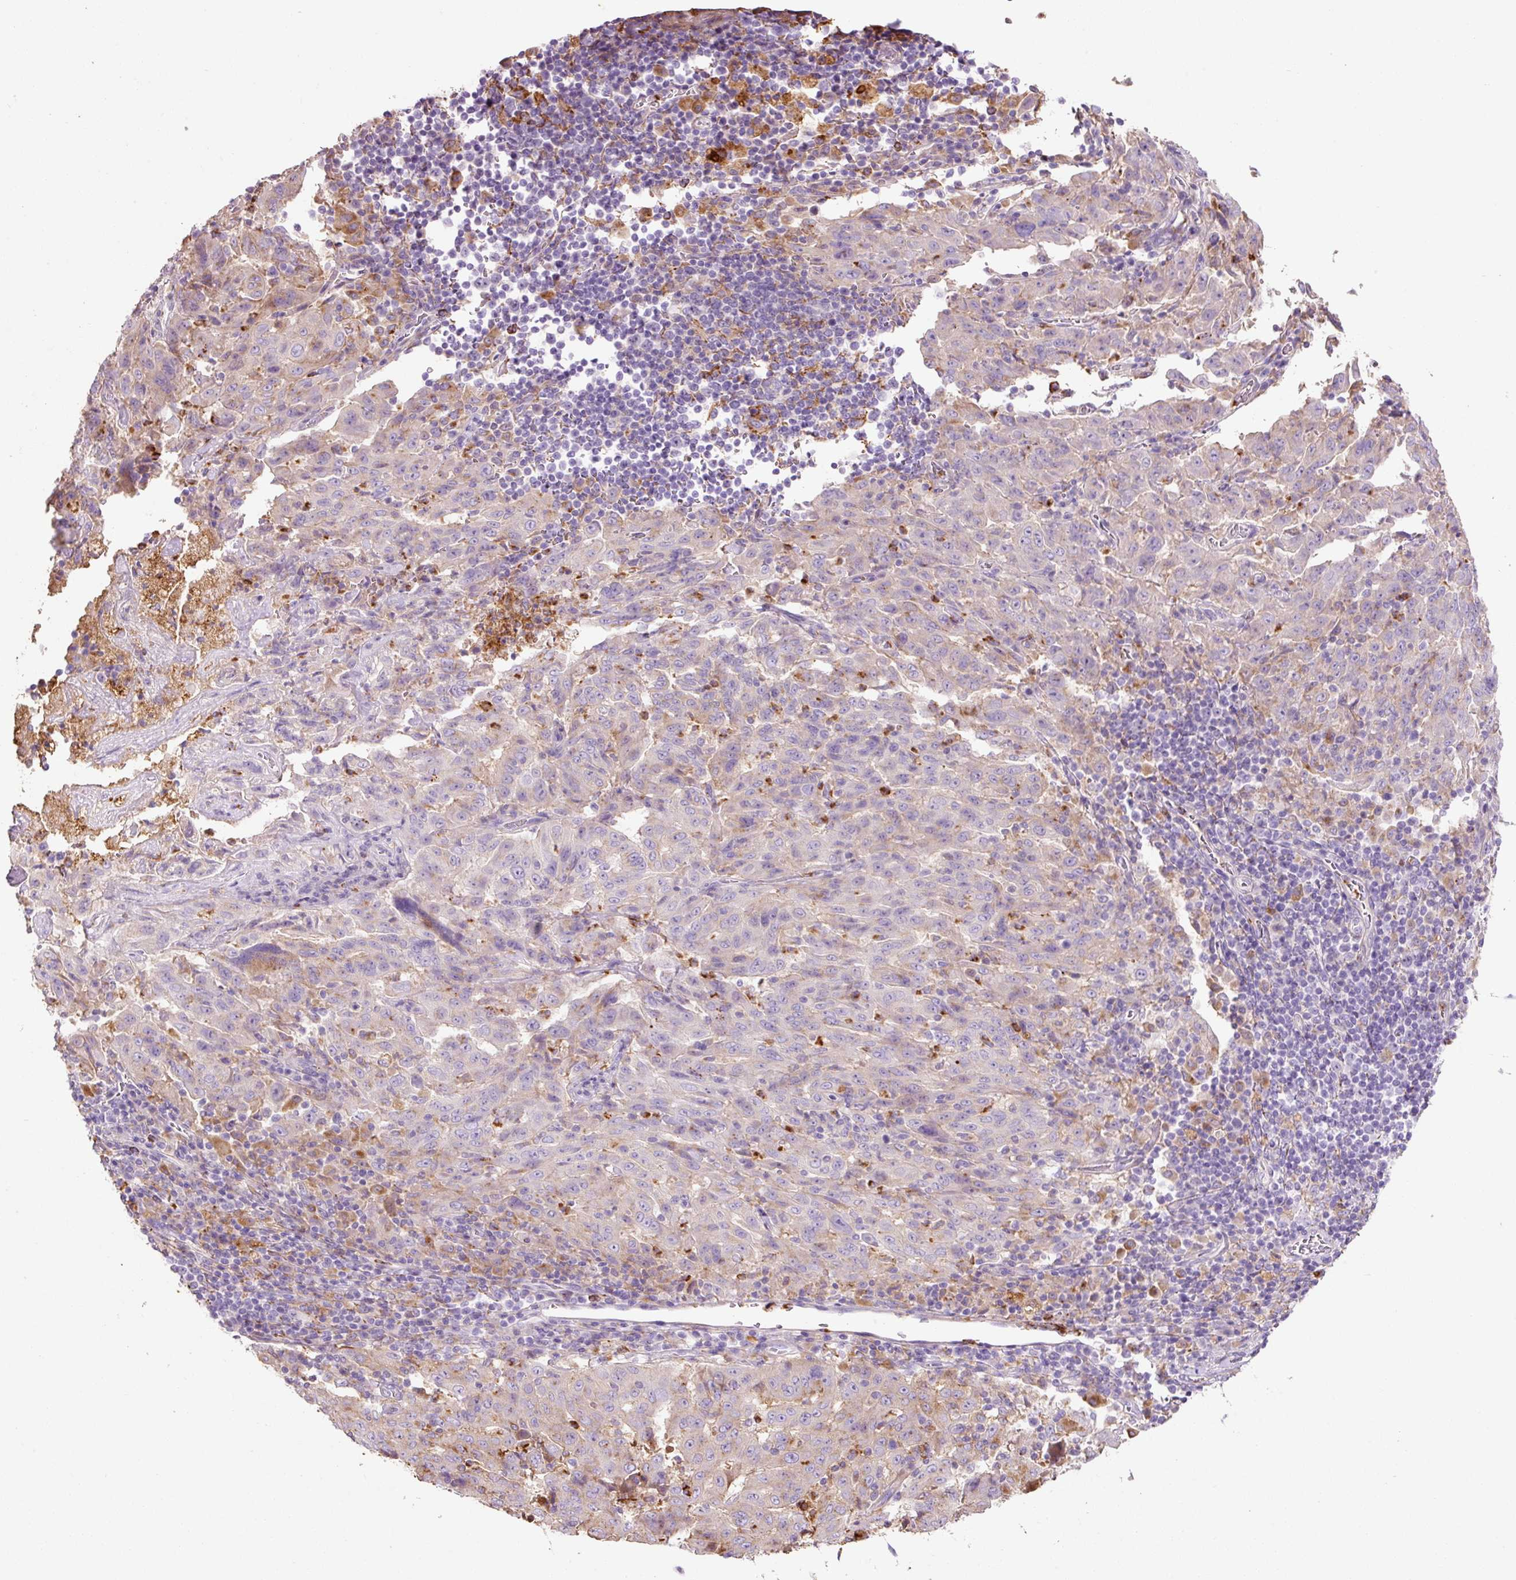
{"staining": {"intensity": "negative", "quantity": "none", "location": "none"}, "tissue": "pancreatic cancer", "cell_type": "Tumor cells", "image_type": "cancer", "snomed": [{"axis": "morphology", "description": "Adenocarcinoma, NOS"}, {"axis": "topography", "description": "Pancreas"}], "caption": "This photomicrograph is of pancreatic cancer (adenocarcinoma) stained with IHC to label a protein in brown with the nuclei are counter-stained blue. There is no expression in tumor cells.", "gene": "TMC8", "patient": {"sex": "male", "age": 63}}